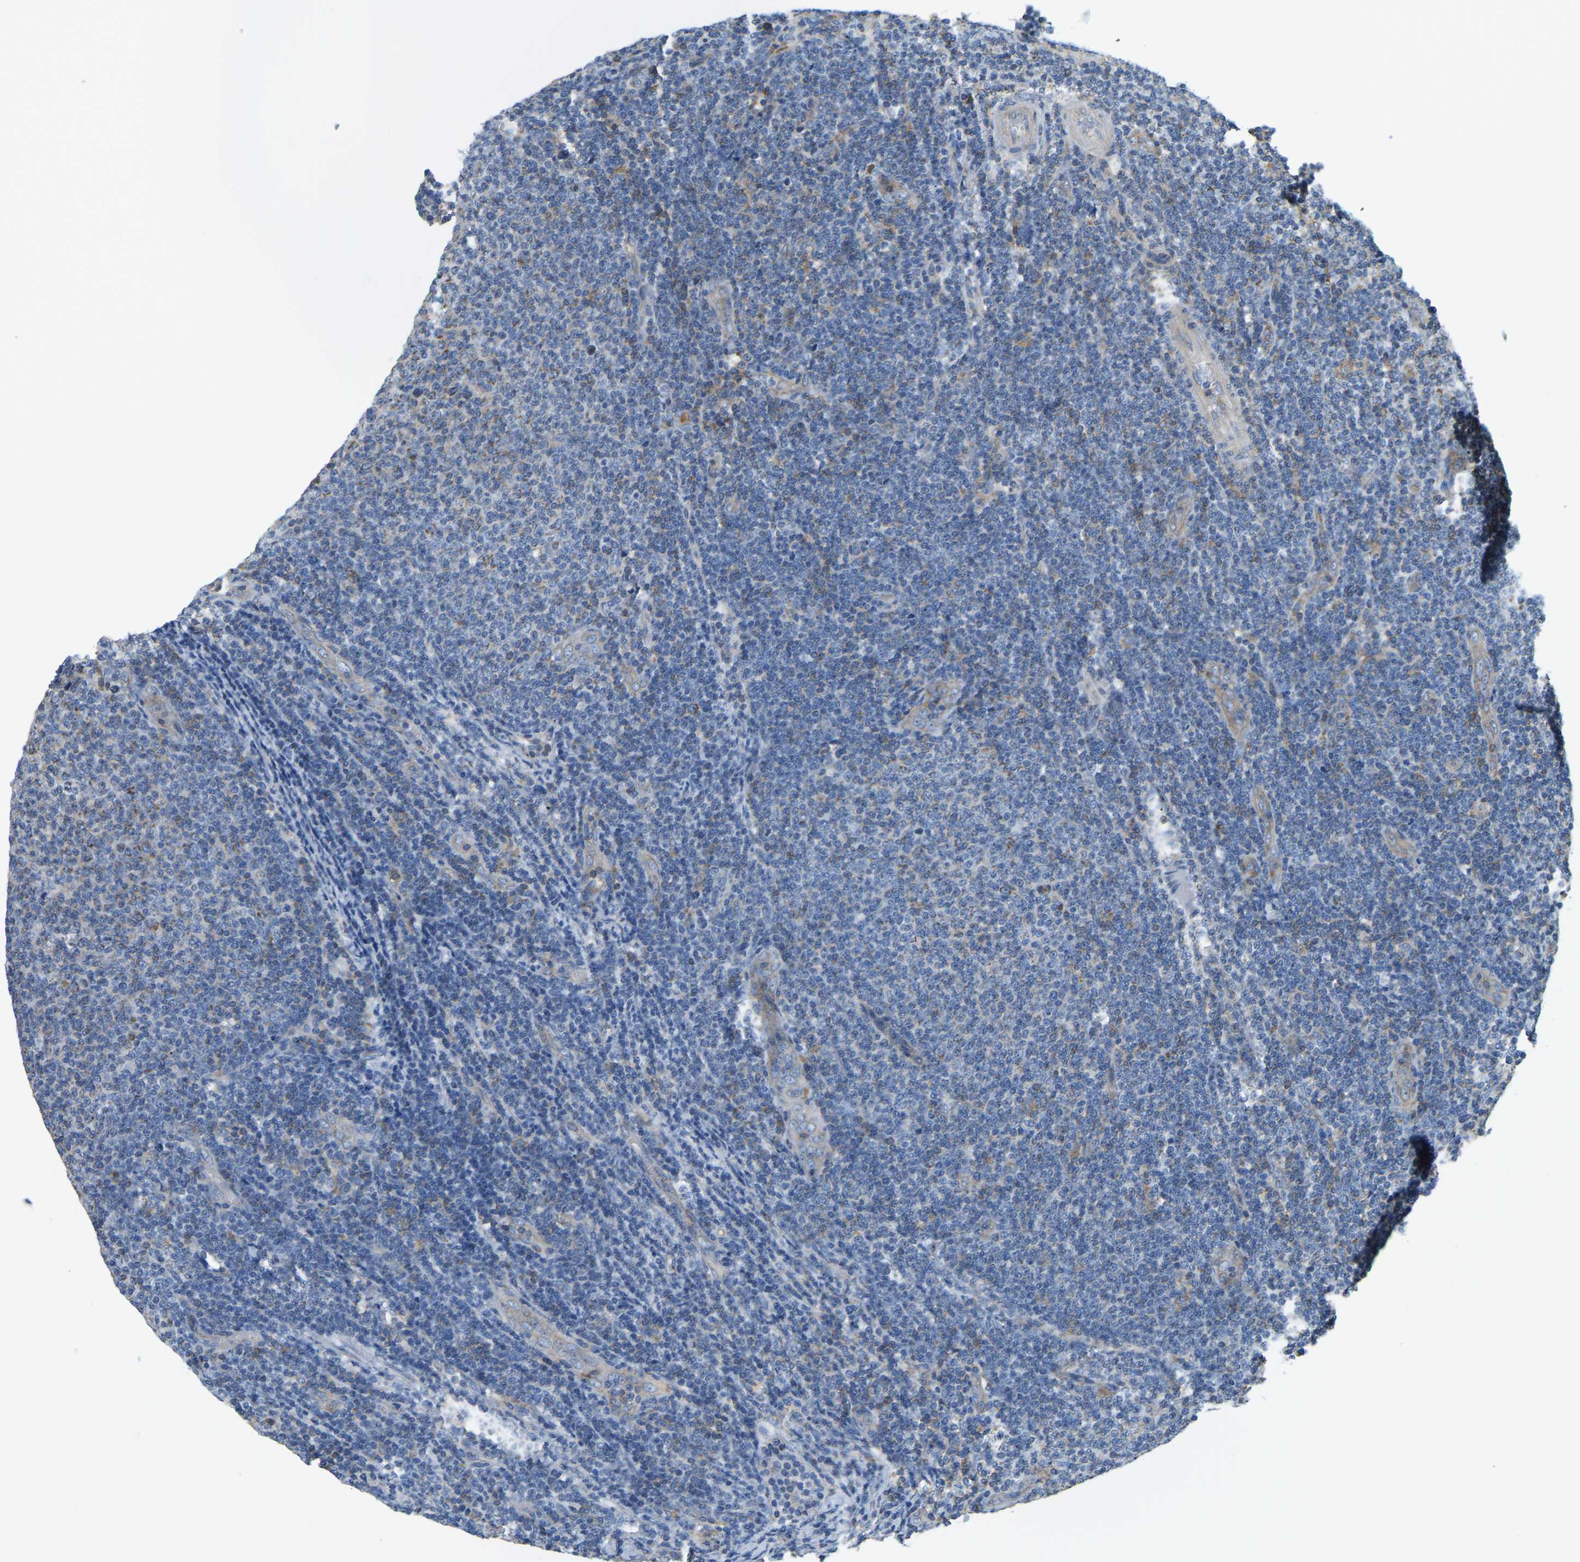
{"staining": {"intensity": "moderate", "quantity": "<25%", "location": "cytoplasmic/membranous"}, "tissue": "lymphoma", "cell_type": "Tumor cells", "image_type": "cancer", "snomed": [{"axis": "morphology", "description": "Malignant lymphoma, non-Hodgkin's type, Low grade"}, {"axis": "topography", "description": "Lymph node"}], "caption": "DAB (3,3'-diaminobenzidine) immunohistochemical staining of lymphoma reveals moderate cytoplasmic/membranous protein positivity in about <25% of tumor cells.", "gene": "AHNAK", "patient": {"sex": "male", "age": 66}}